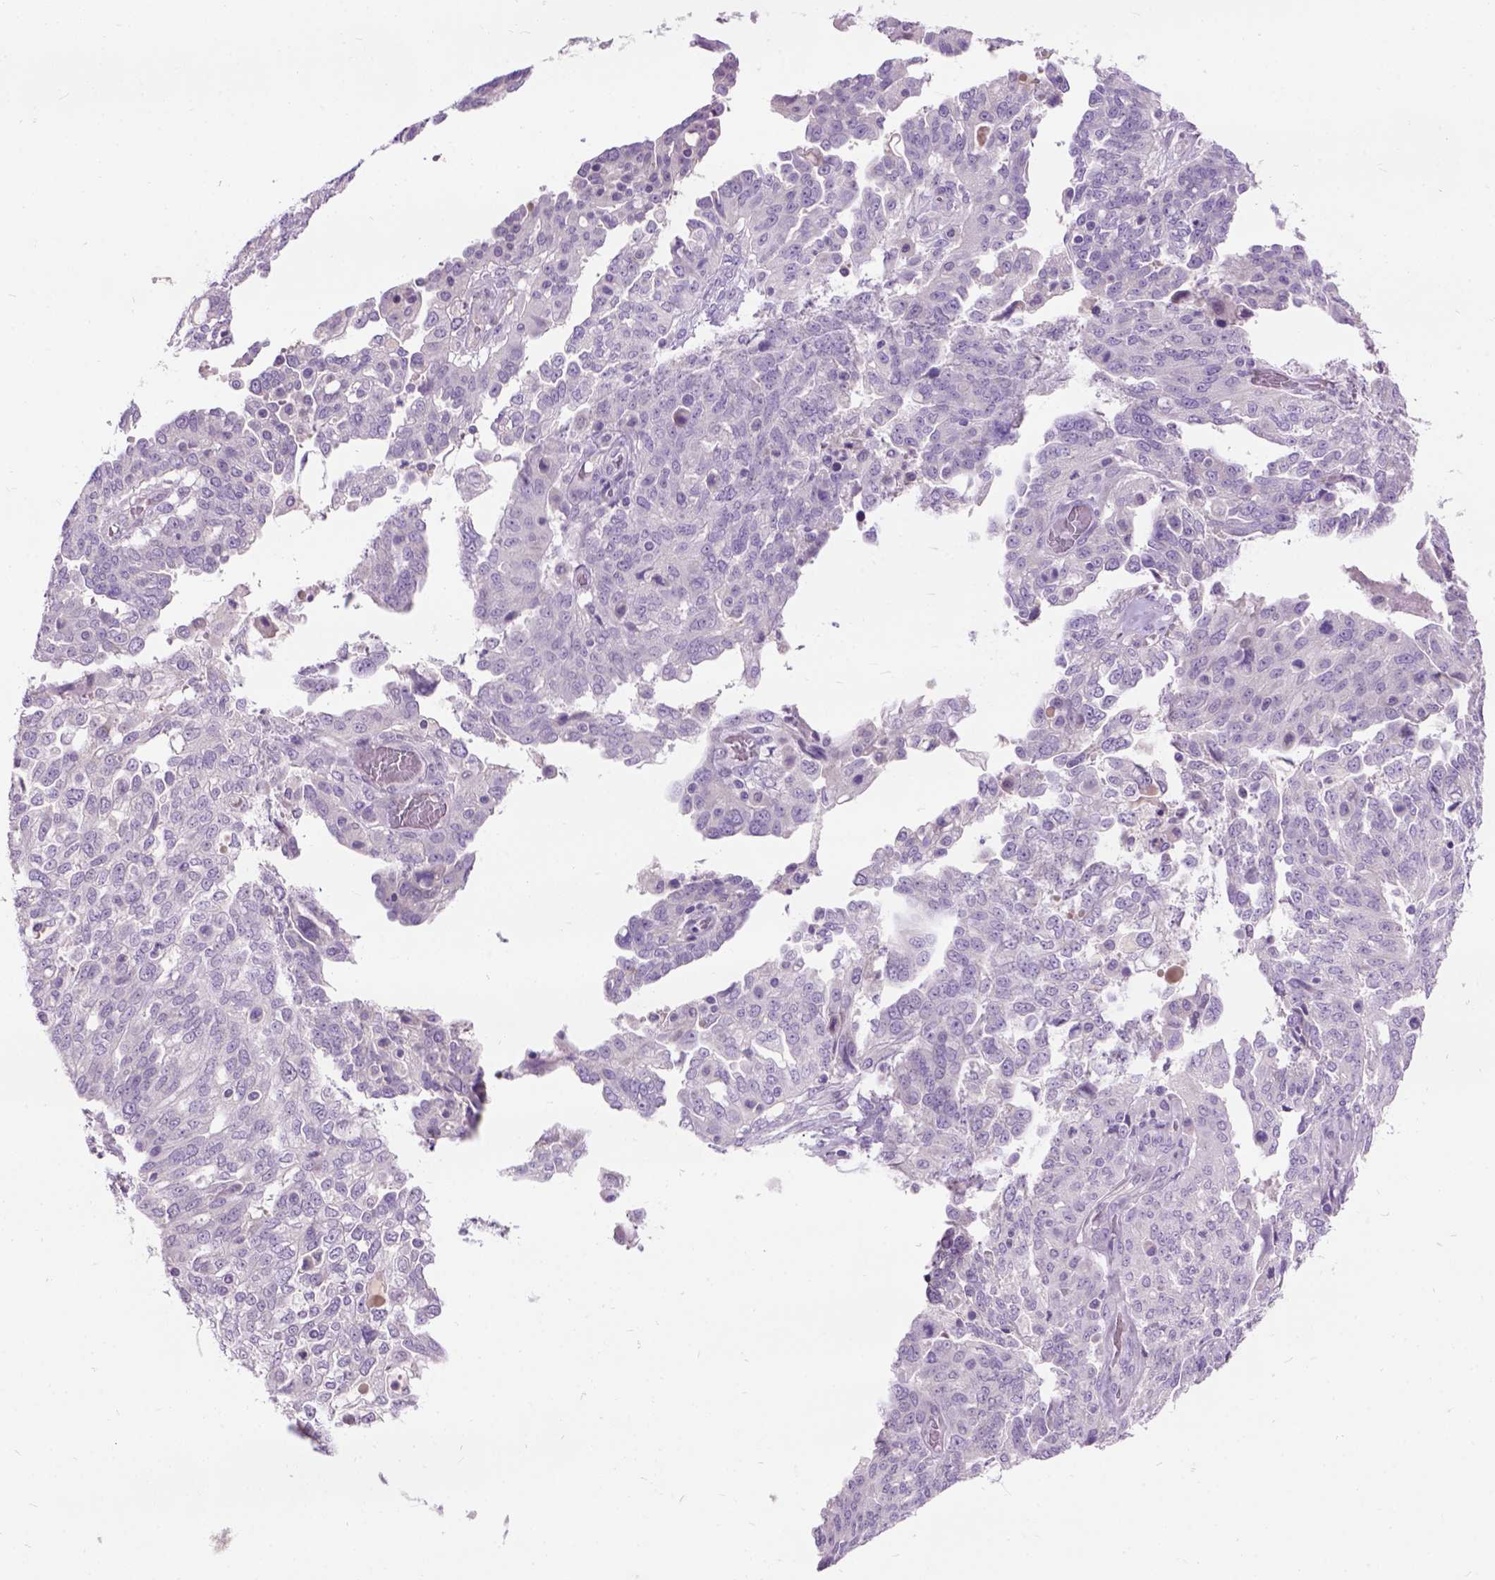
{"staining": {"intensity": "negative", "quantity": "none", "location": "none"}, "tissue": "ovarian cancer", "cell_type": "Tumor cells", "image_type": "cancer", "snomed": [{"axis": "morphology", "description": "Cystadenocarcinoma, serous, NOS"}, {"axis": "topography", "description": "Ovary"}], "caption": "Immunohistochemistry of human serous cystadenocarcinoma (ovarian) shows no expression in tumor cells.", "gene": "MAPT", "patient": {"sex": "female", "age": 67}}